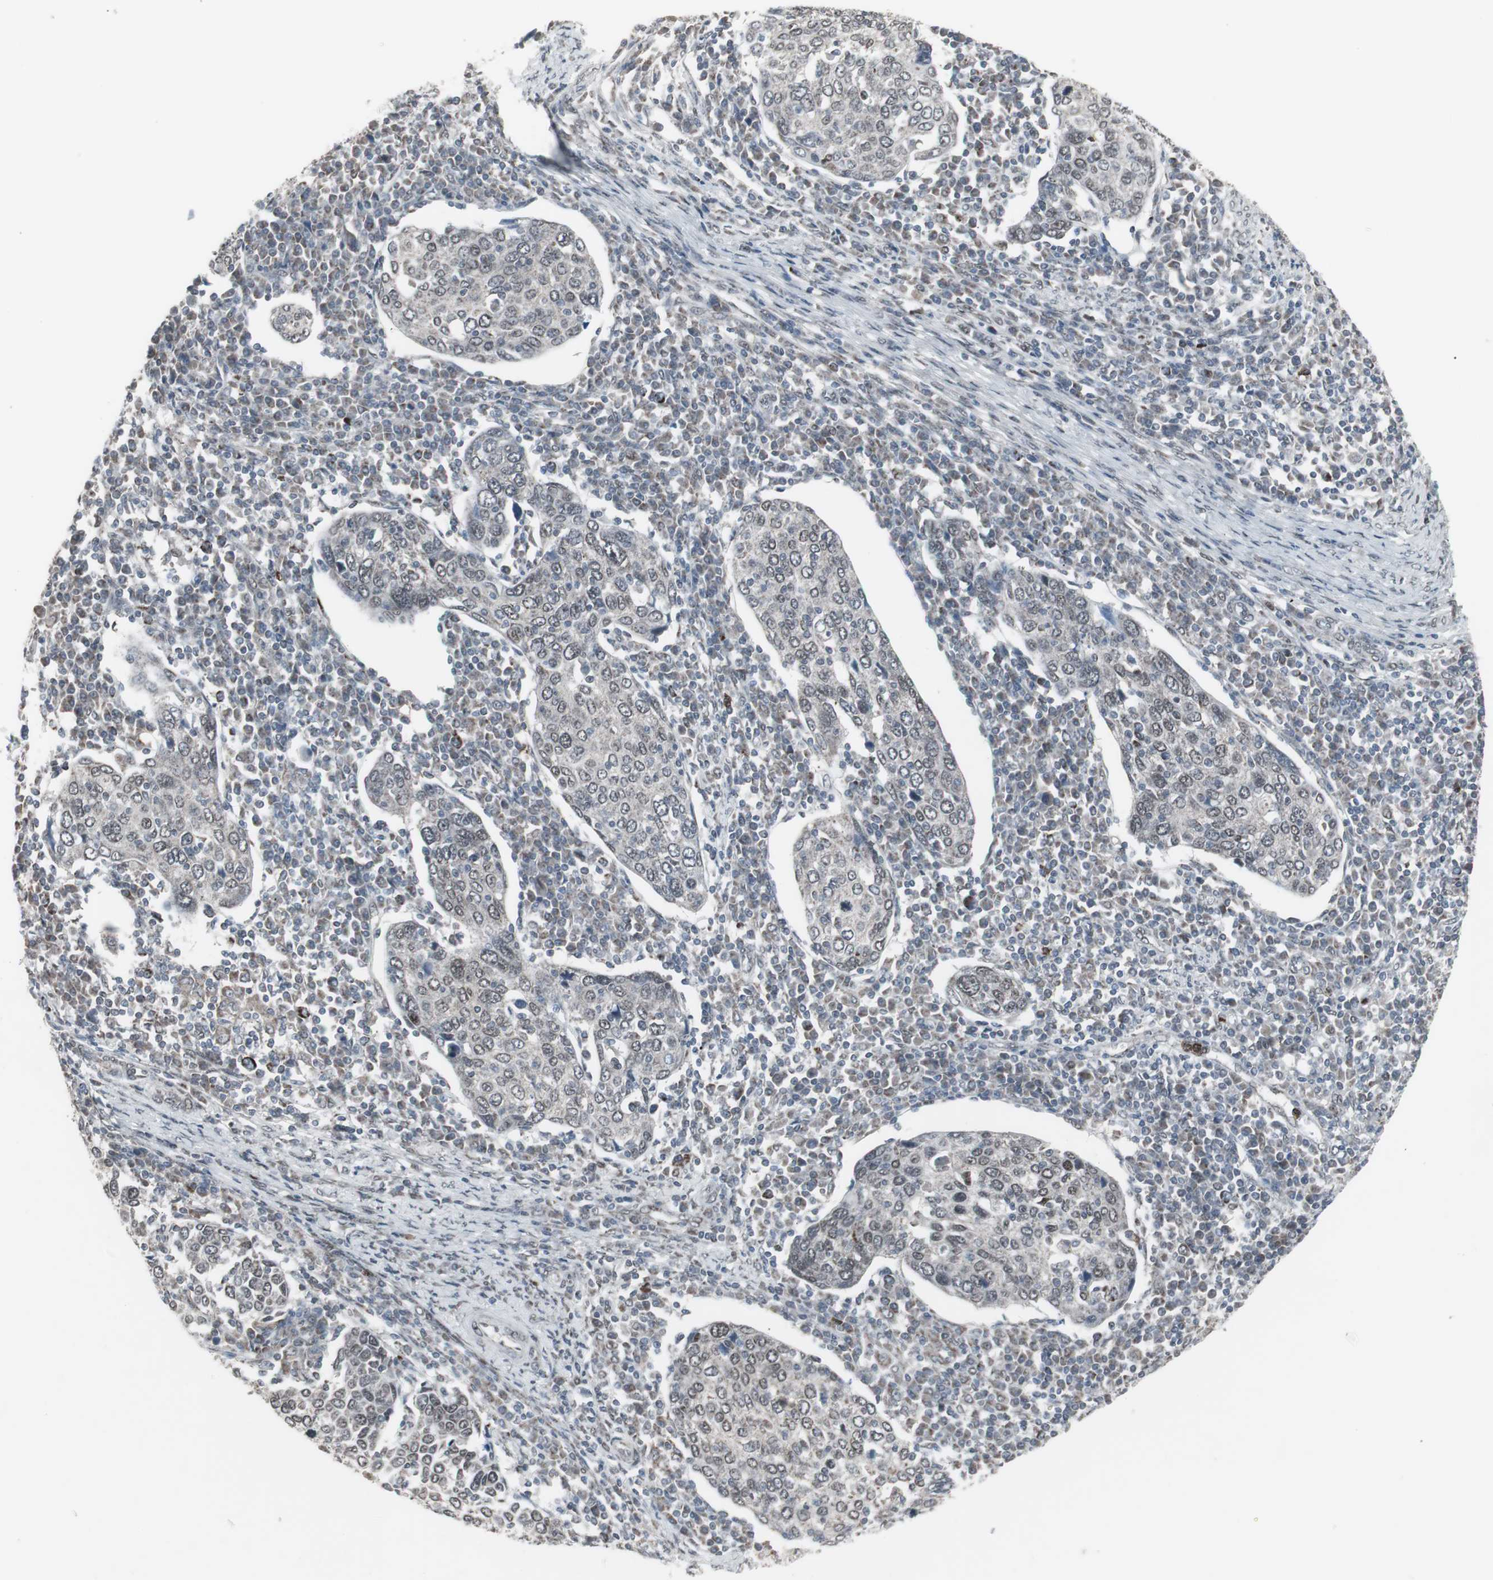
{"staining": {"intensity": "weak", "quantity": ">75%", "location": "nuclear"}, "tissue": "cervical cancer", "cell_type": "Tumor cells", "image_type": "cancer", "snomed": [{"axis": "morphology", "description": "Squamous cell carcinoma, NOS"}, {"axis": "topography", "description": "Cervix"}], "caption": "Brown immunohistochemical staining in cervical squamous cell carcinoma exhibits weak nuclear positivity in about >75% of tumor cells.", "gene": "RXRA", "patient": {"sex": "female", "age": 40}}